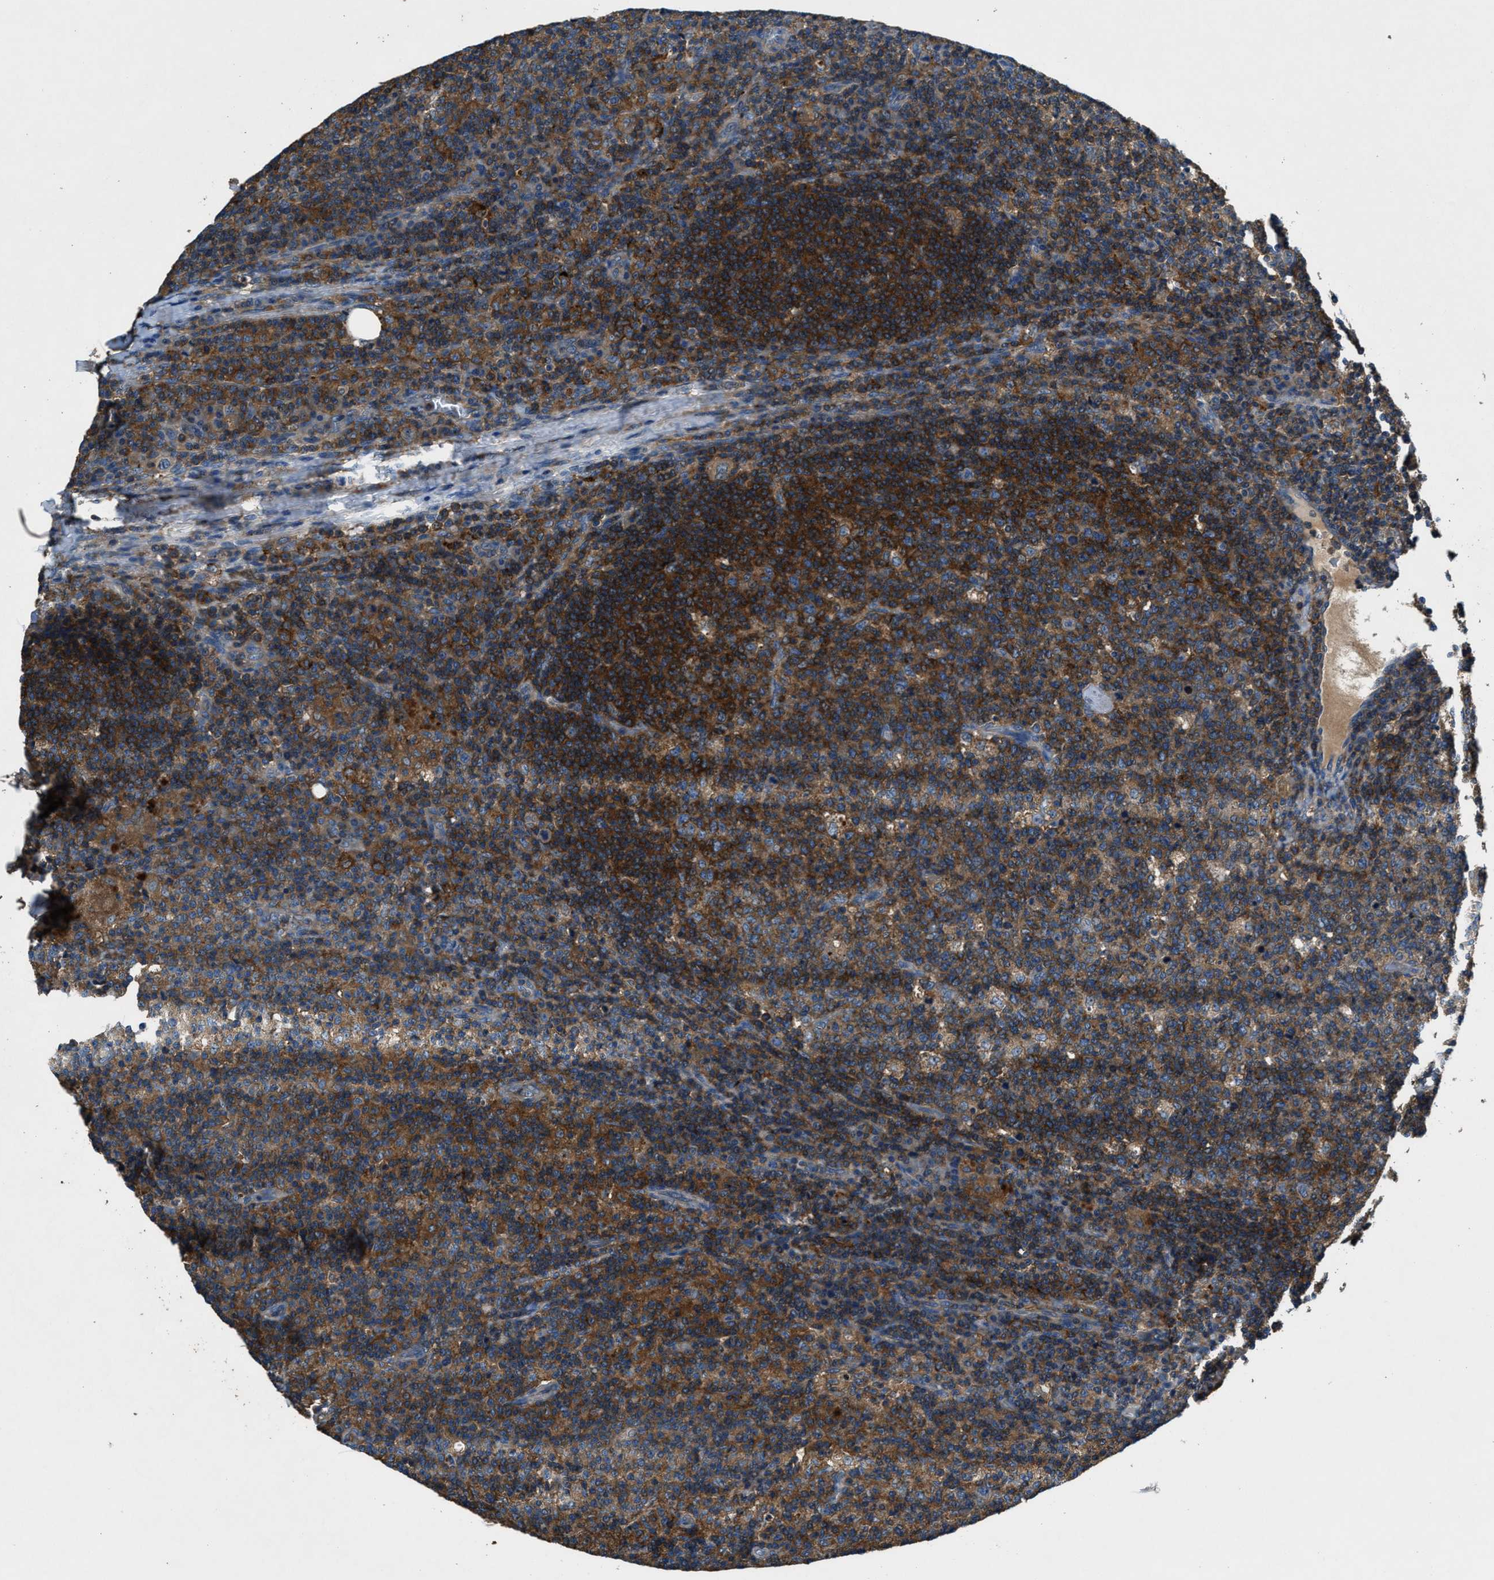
{"staining": {"intensity": "moderate", "quantity": ">75%", "location": "cytoplasmic/membranous"}, "tissue": "lymph node", "cell_type": "Germinal center cells", "image_type": "normal", "snomed": [{"axis": "morphology", "description": "Normal tissue, NOS"}, {"axis": "morphology", "description": "Inflammation, NOS"}, {"axis": "topography", "description": "Lymph node"}], "caption": "IHC micrograph of unremarkable lymph node stained for a protein (brown), which displays medium levels of moderate cytoplasmic/membranous positivity in about >75% of germinal center cells.", "gene": "BLOC1S1", "patient": {"sex": "male", "age": 55}}